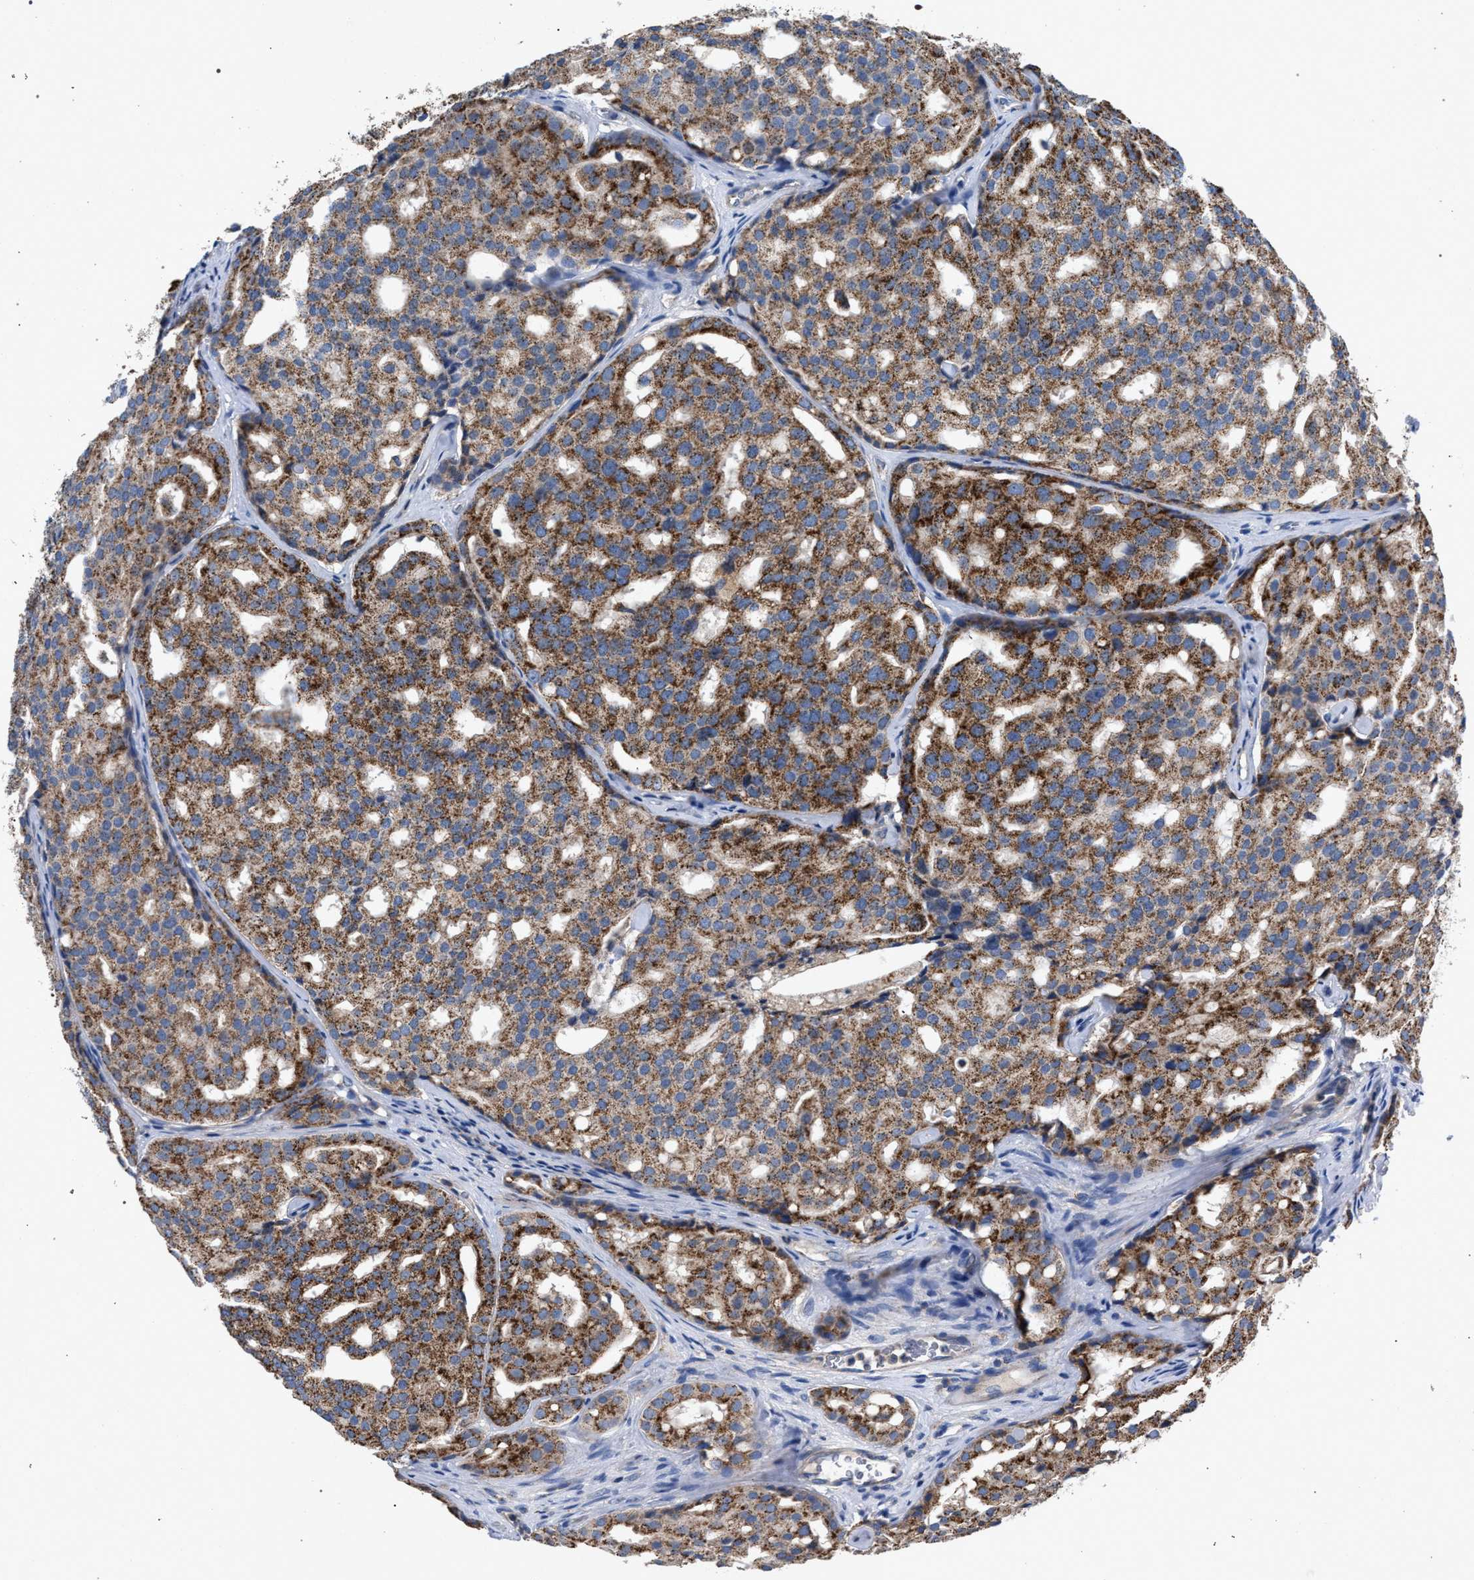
{"staining": {"intensity": "strong", "quantity": ">75%", "location": "cytoplasmic/membranous"}, "tissue": "prostate cancer", "cell_type": "Tumor cells", "image_type": "cancer", "snomed": [{"axis": "morphology", "description": "Adenocarcinoma, High grade"}, {"axis": "topography", "description": "Prostate"}], "caption": "Brown immunohistochemical staining in prostate high-grade adenocarcinoma reveals strong cytoplasmic/membranous positivity in approximately >75% of tumor cells.", "gene": "VPS13A", "patient": {"sex": "male", "age": 64}}